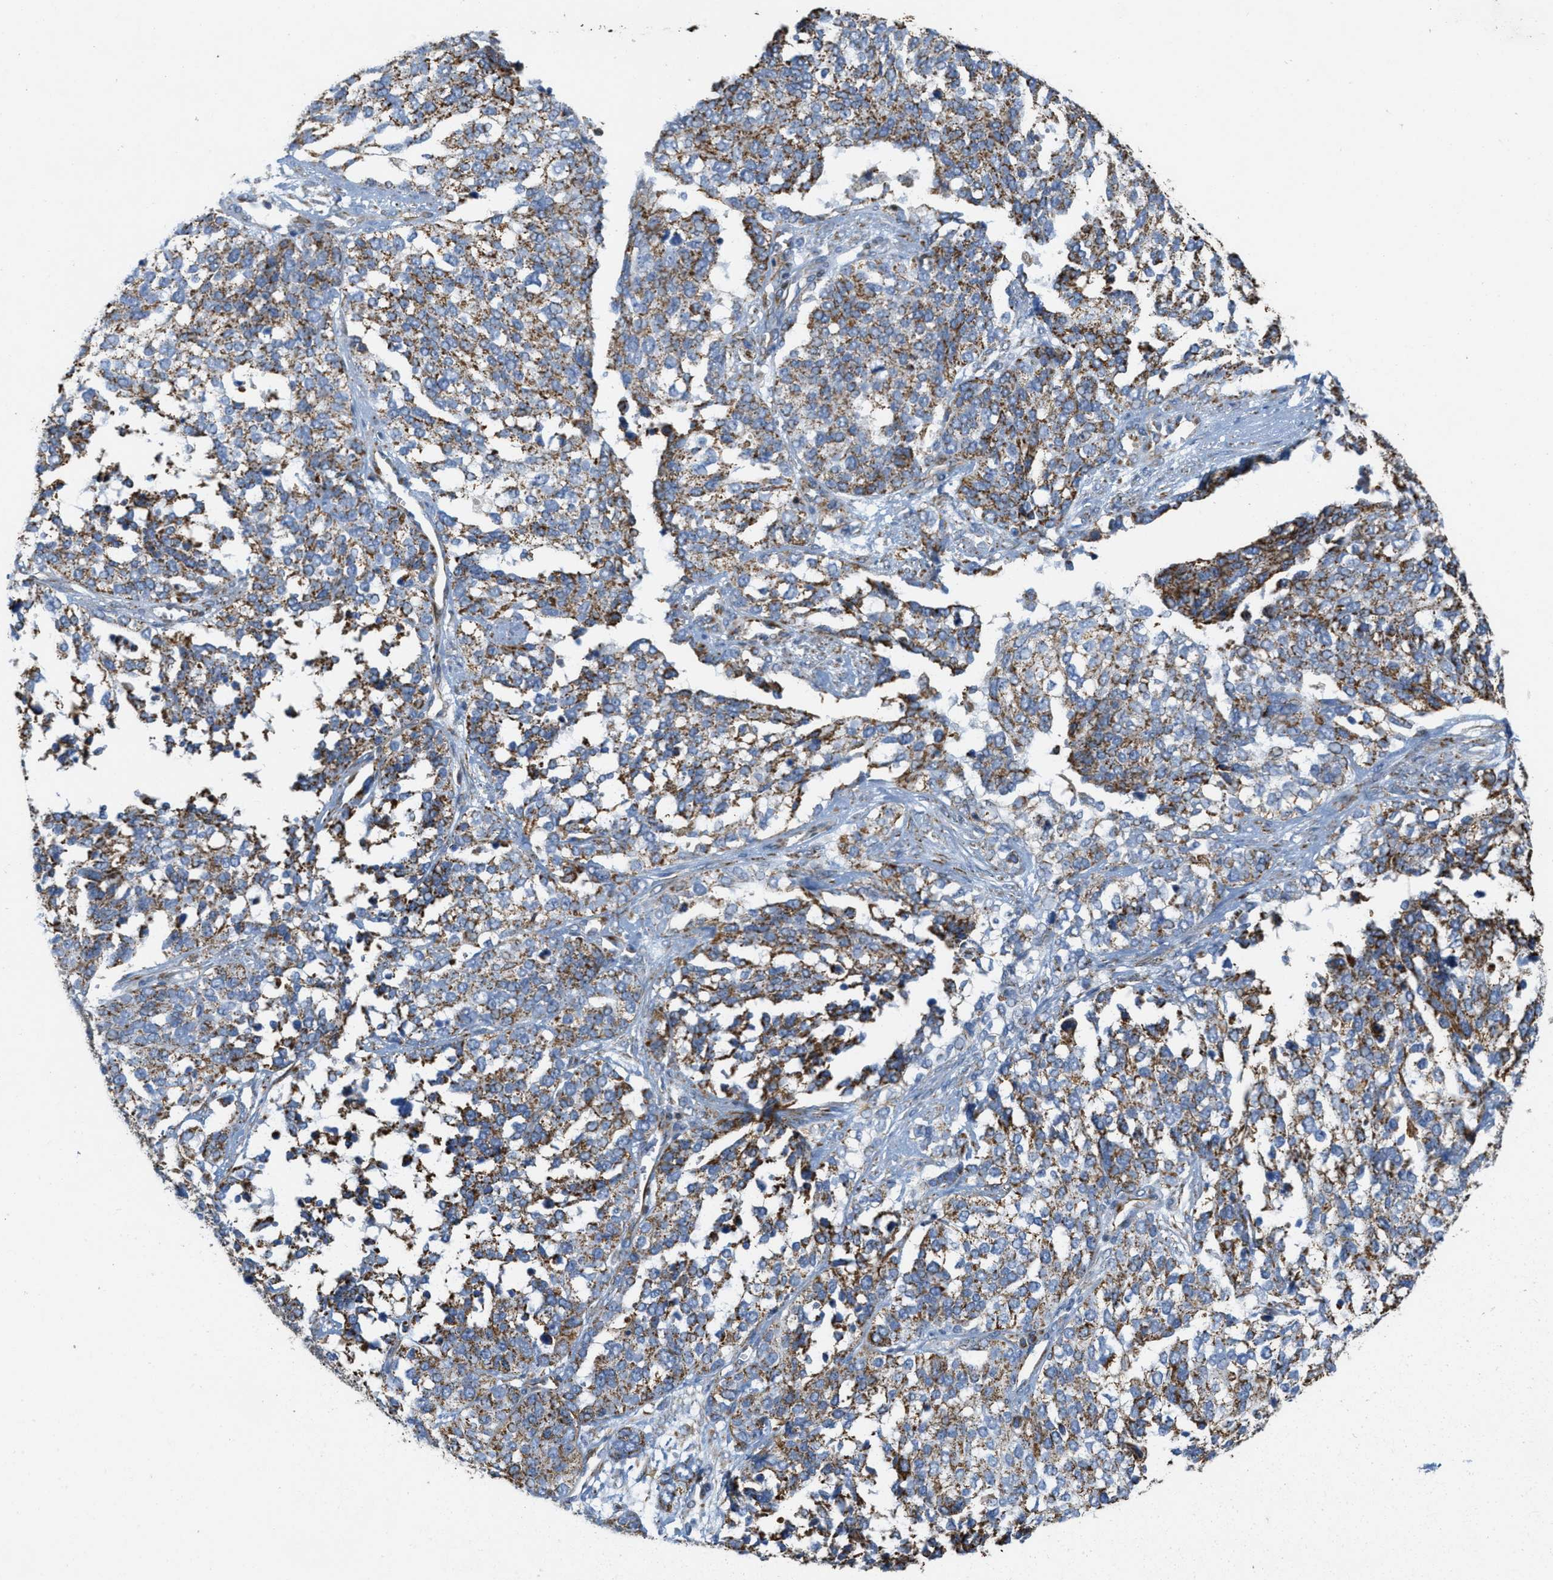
{"staining": {"intensity": "strong", "quantity": "25%-75%", "location": "cytoplasmic/membranous"}, "tissue": "ovarian cancer", "cell_type": "Tumor cells", "image_type": "cancer", "snomed": [{"axis": "morphology", "description": "Cystadenocarcinoma, serous, NOS"}, {"axis": "topography", "description": "Ovary"}], "caption": "Tumor cells show strong cytoplasmic/membranous positivity in approximately 25%-75% of cells in ovarian cancer (serous cystadenocarcinoma).", "gene": "BTN3A1", "patient": {"sex": "female", "age": 44}}